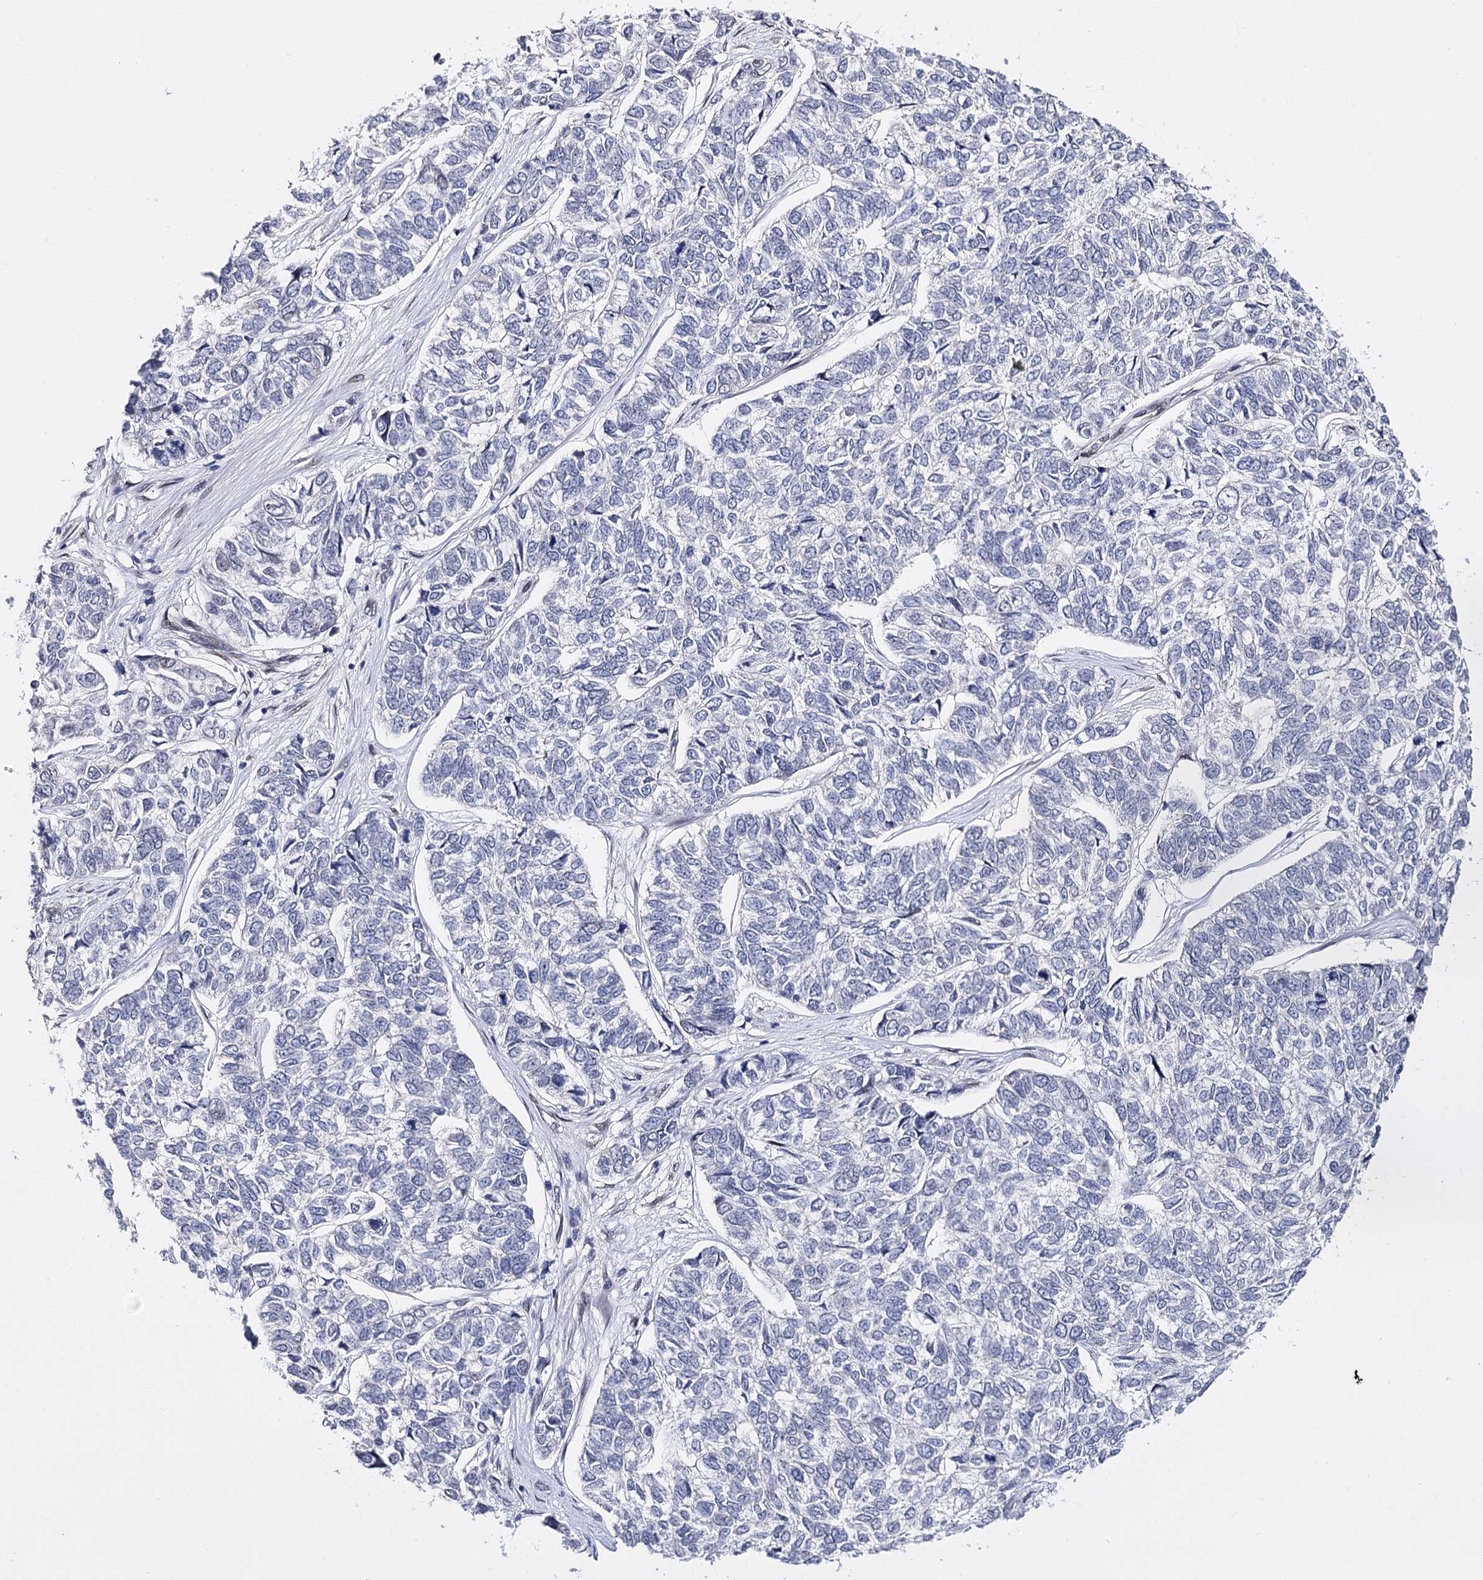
{"staining": {"intensity": "negative", "quantity": "none", "location": "none"}, "tissue": "skin cancer", "cell_type": "Tumor cells", "image_type": "cancer", "snomed": [{"axis": "morphology", "description": "Basal cell carcinoma"}, {"axis": "topography", "description": "Skin"}], "caption": "Immunohistochemical staining of skin basal cell carcinoma shows no significant staining in tumor cells.", "gene": "TMEM201", "patient": {"sex": "female", "age": 65}}